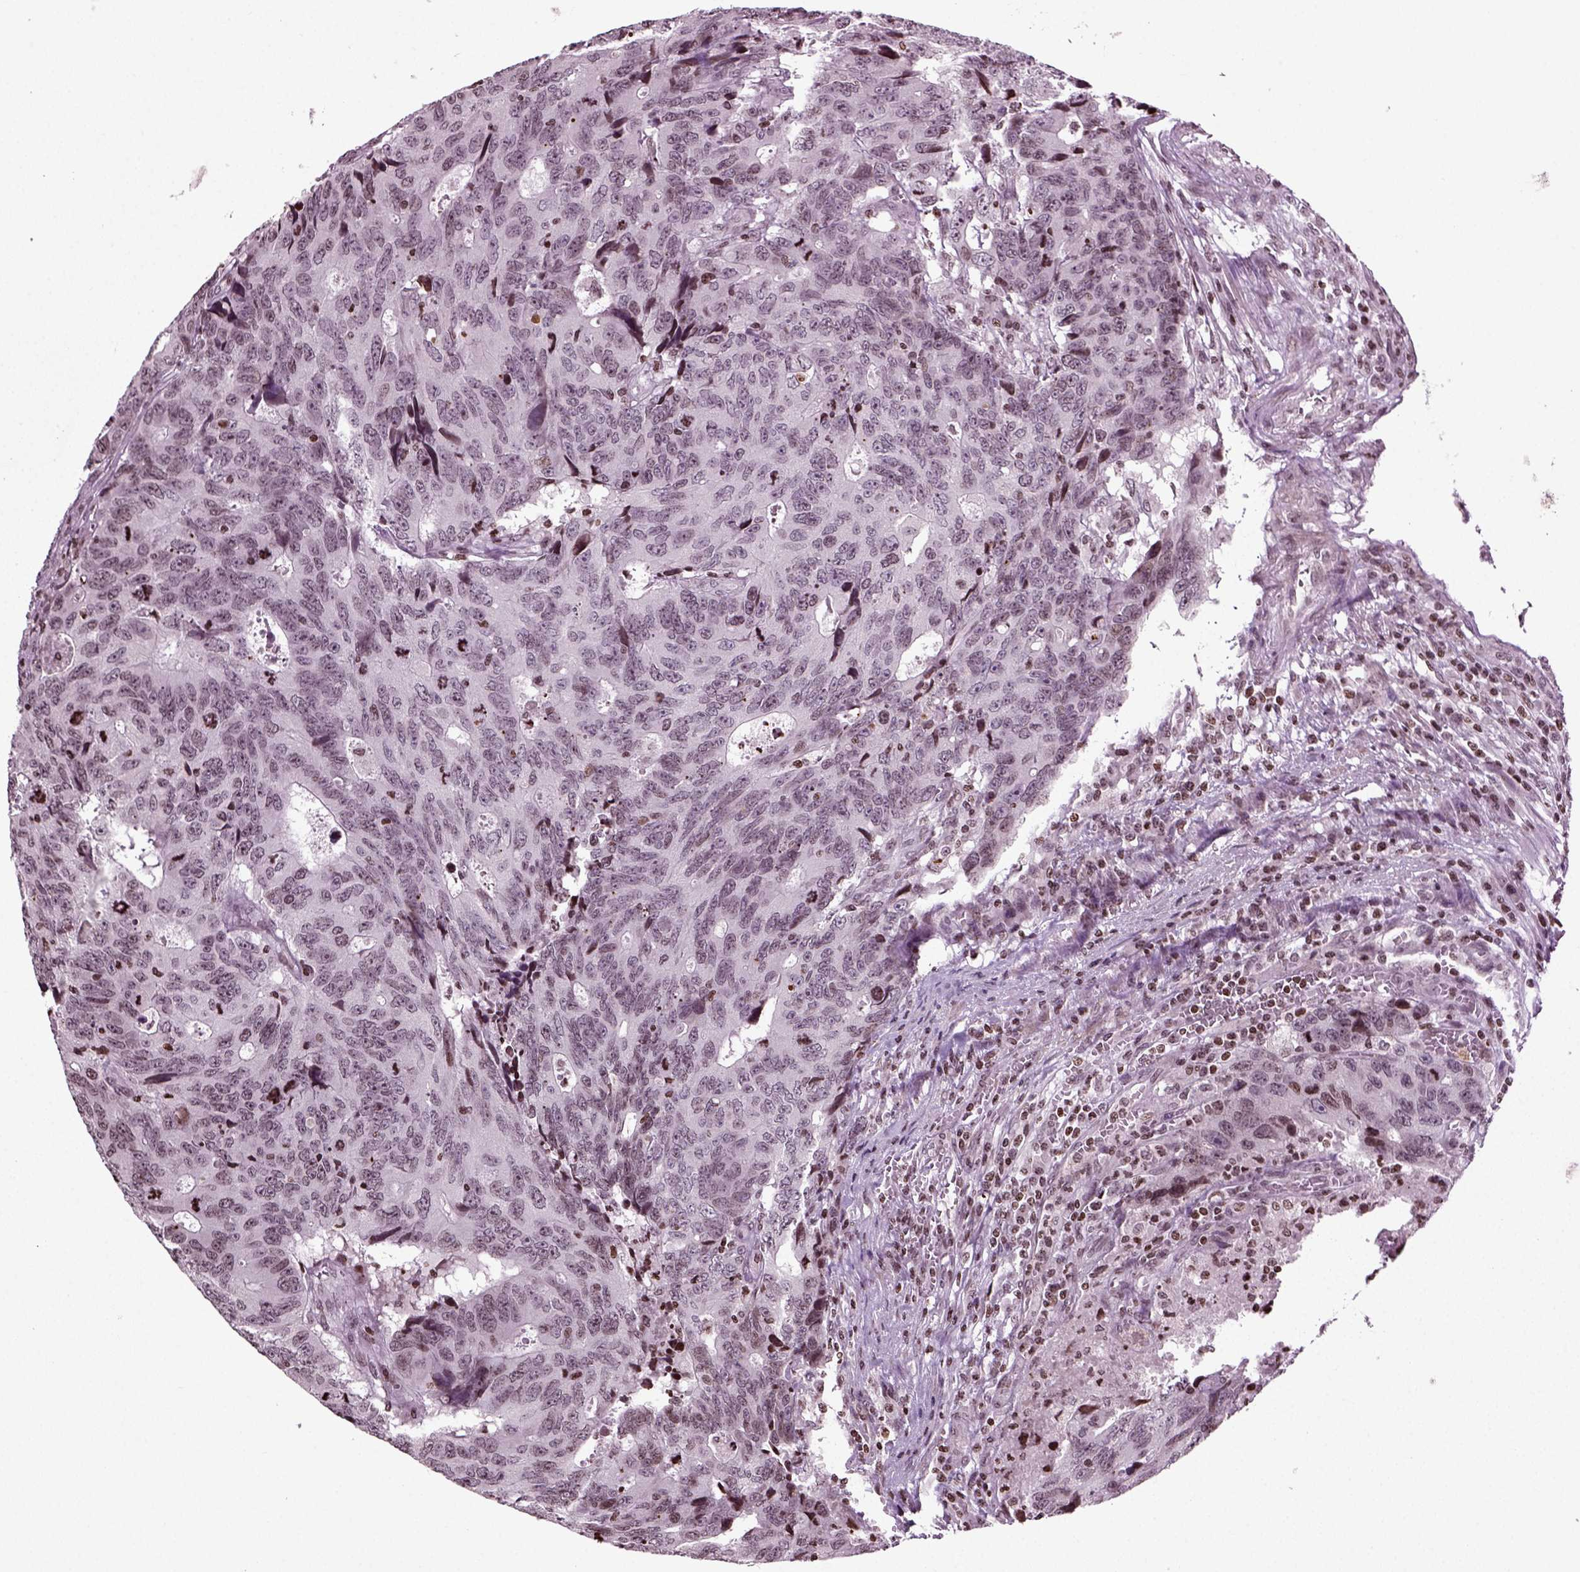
{"staining": {"intensity": "weak", "quantity": "<25%", "location": "nuclear"}, "tissue": "colorectal cancer", "cell_type": "Tumor cells", "image_type": "cancer", "snomed": [{"axis": "morphology", "description": "Adenocarcinoma, NOS"}, {"axis": "topography", "description": "Colon"}], "caption": "Protein analysis of colorectal adenocarcinoma shows no significant staining in tumor cells.", "gene": "HEYL", "patient": {"sex": "female", "age": 77}}